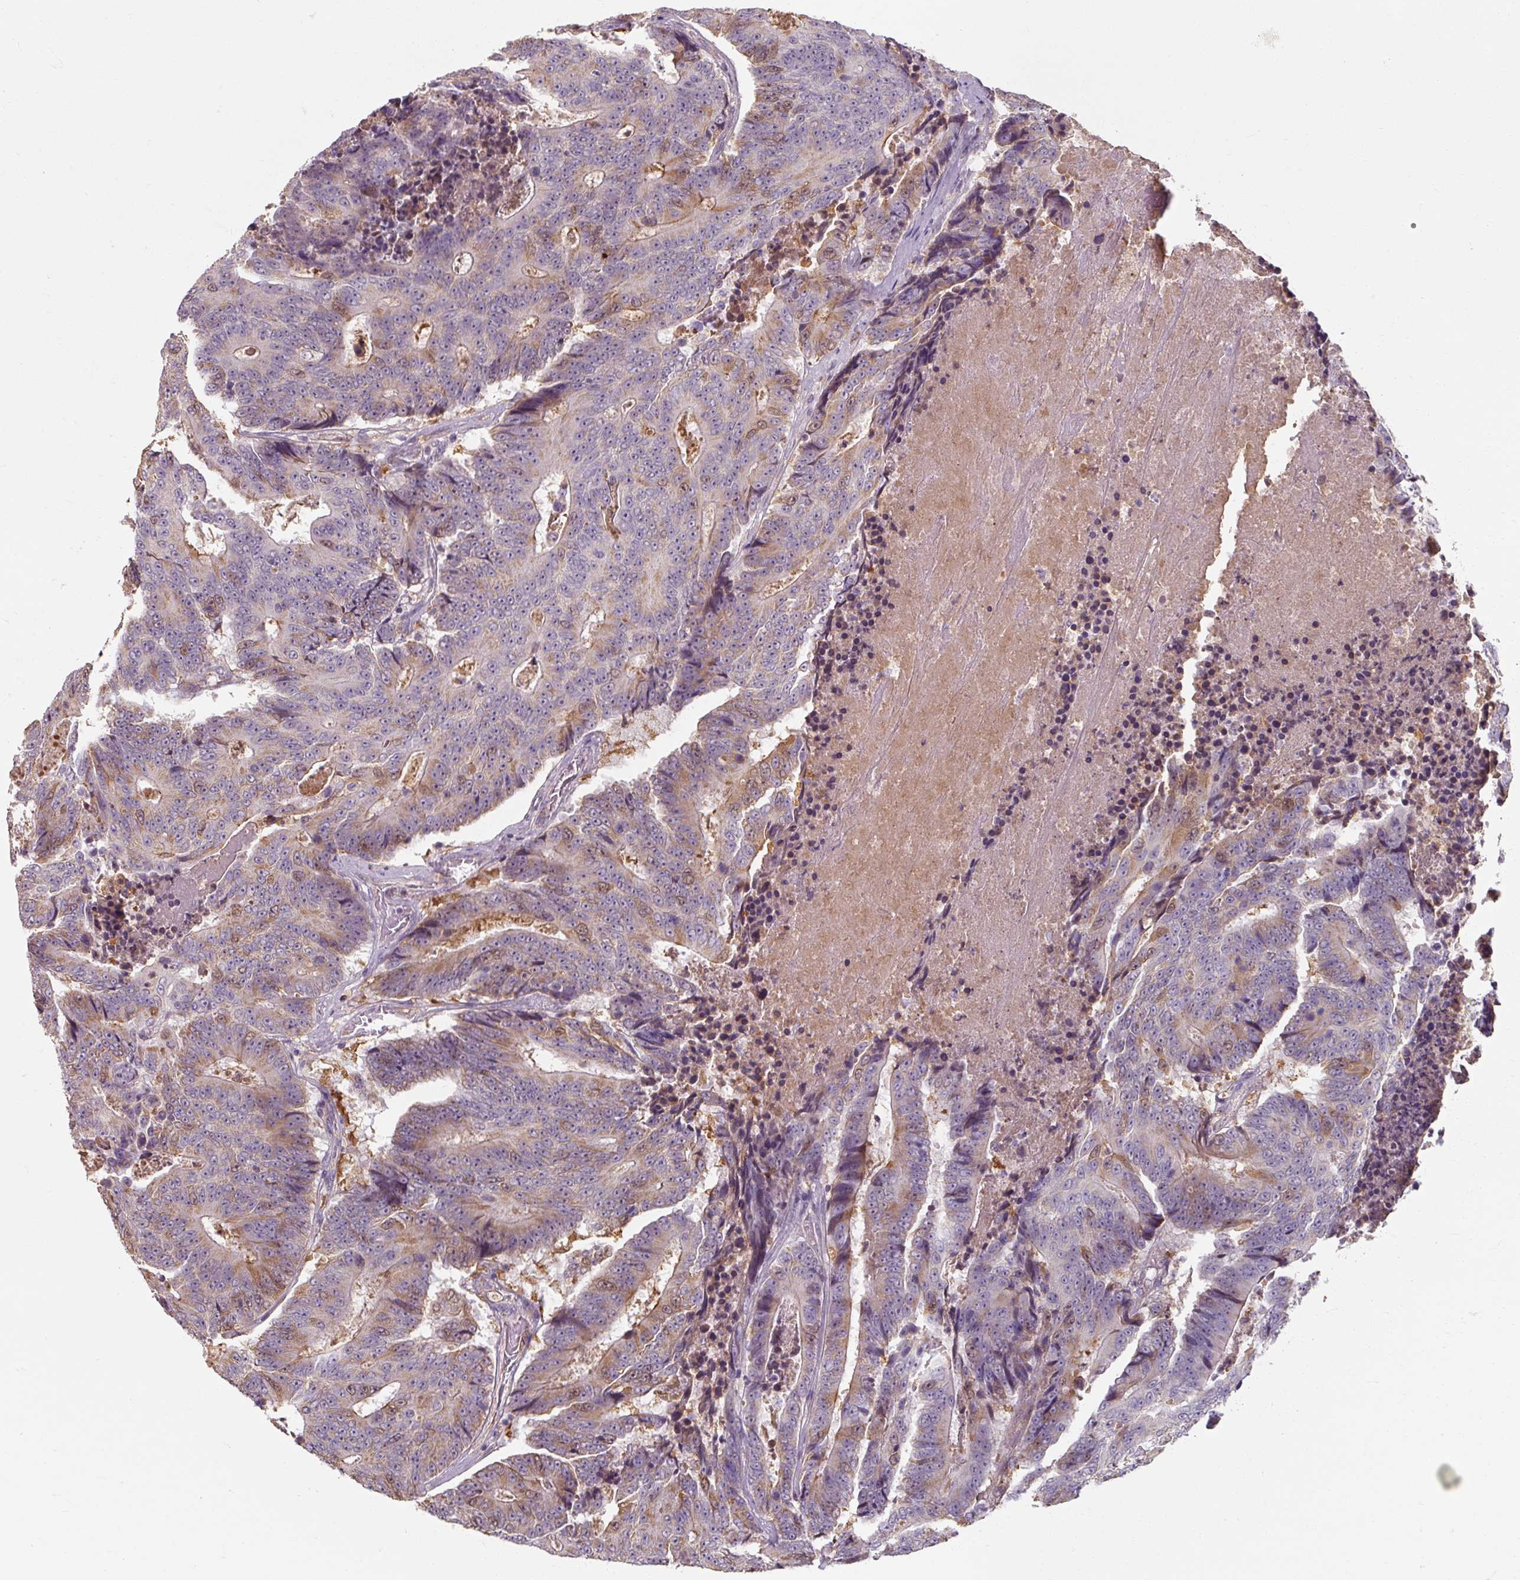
{"staining": {"intensity": "weak", "quantity": "25%-75%", "location": "cytoplasmic/membranous"}, "tissue": "colorectal cancer", "cell_type": "Tumor cells", "image_type": "cancer", "snomed": [{"axis": "morphology", "description": "Adenocarcinoma, NOS"}, {"axis": "topography", "description": "Colon"}], "caption": "The micrograph reveals staining of colorectal cancer (adenocarcinoma), revealing weak cytoplasmic/membranous protein positivity (brown color) within tumor cells.", "gene": "TSEN54", "patient": {"sex": "male", "age": 83}}